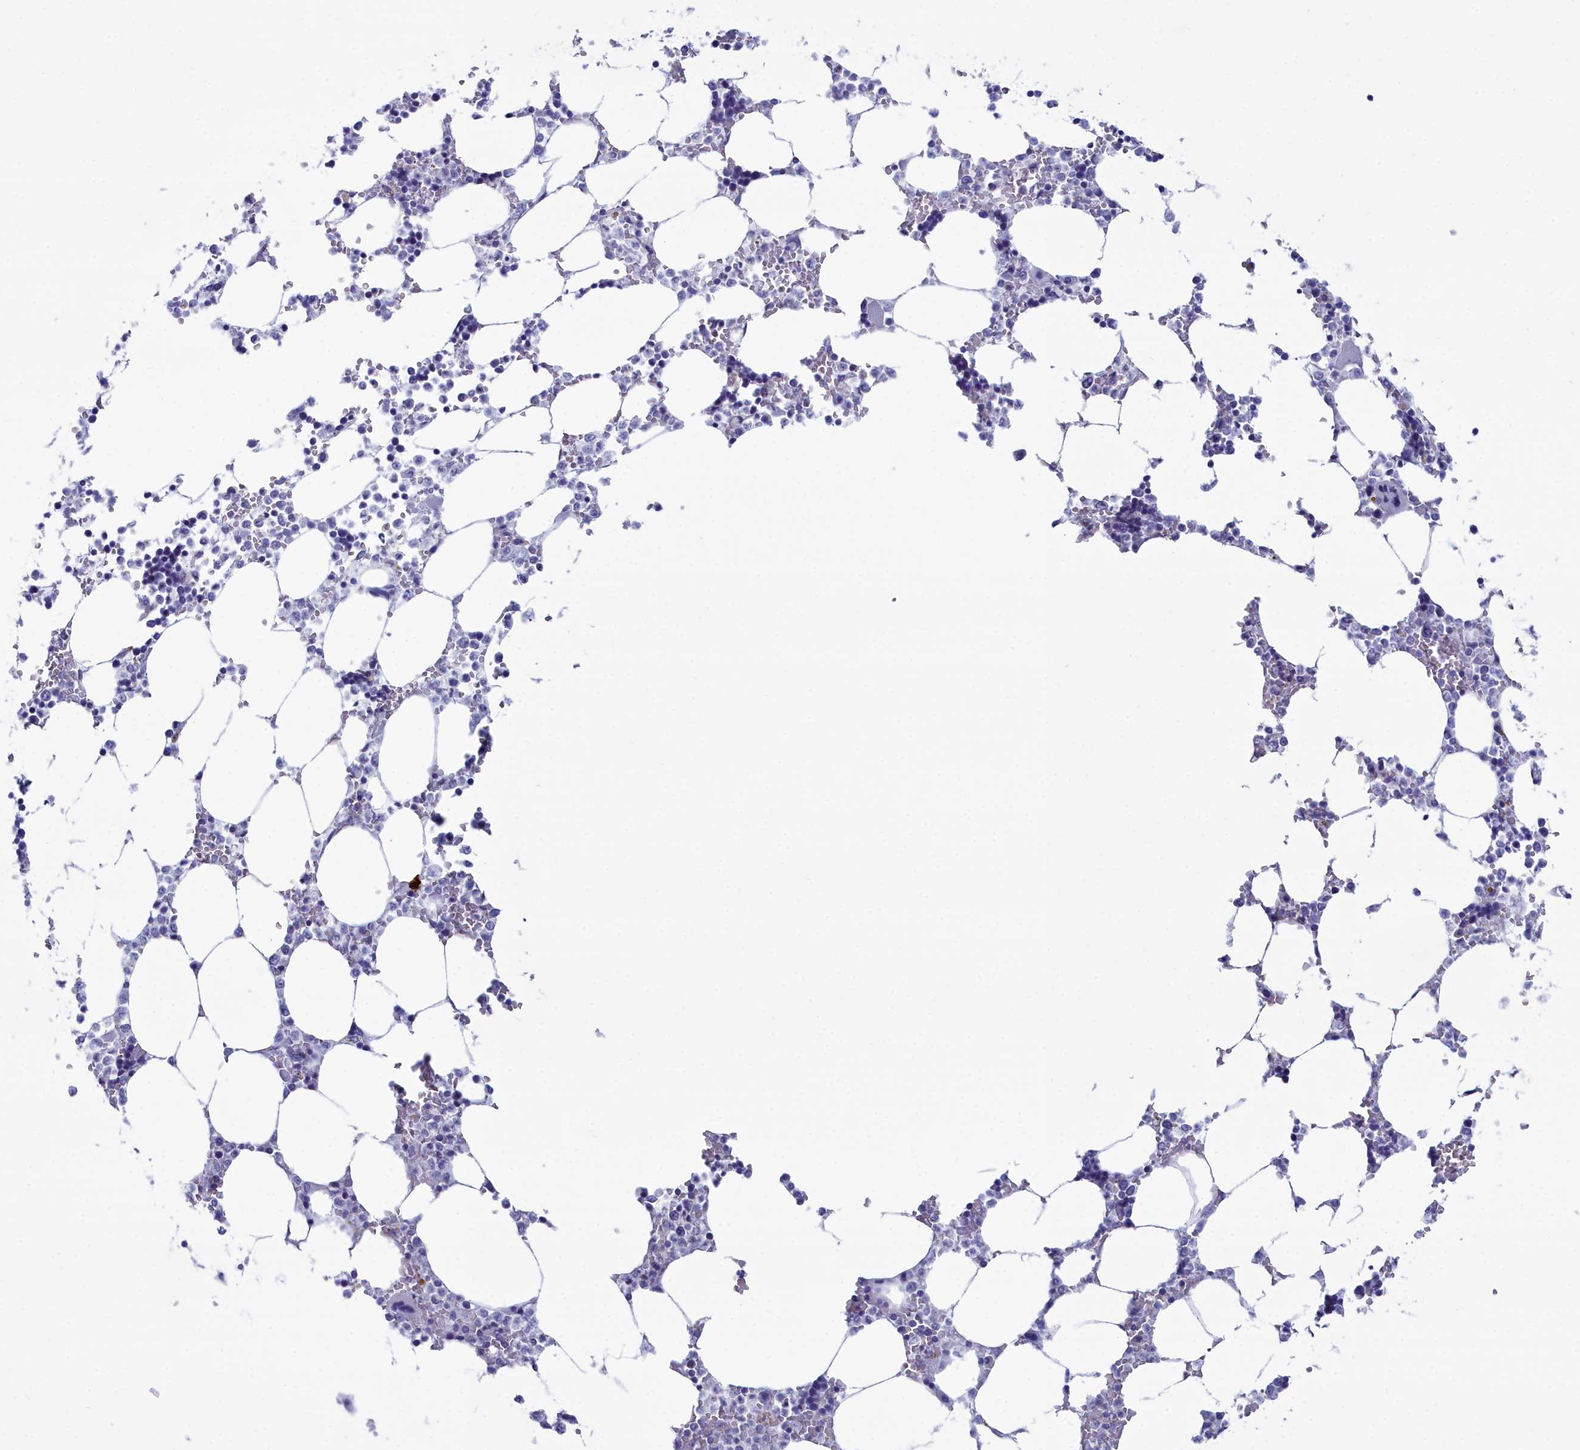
{"staining": {"intensity": "negative", "quantity": "none", "location": "none"}, "tissue": "bone marrow", "cell_type": "Hematopoietic cells", "image_type": "normal", "snomed": [{"axis": "morphology", "description": "Normal tissue, NOS"}, {"axis": "topography", "description": "Bone marrow"}], "caption": "Protein analysis of unremarkable bone marrow exhibits no significant expression in hematopoietic cells.", "gene": "MAP6", "patient": {"sex": "male", "age": 64}}